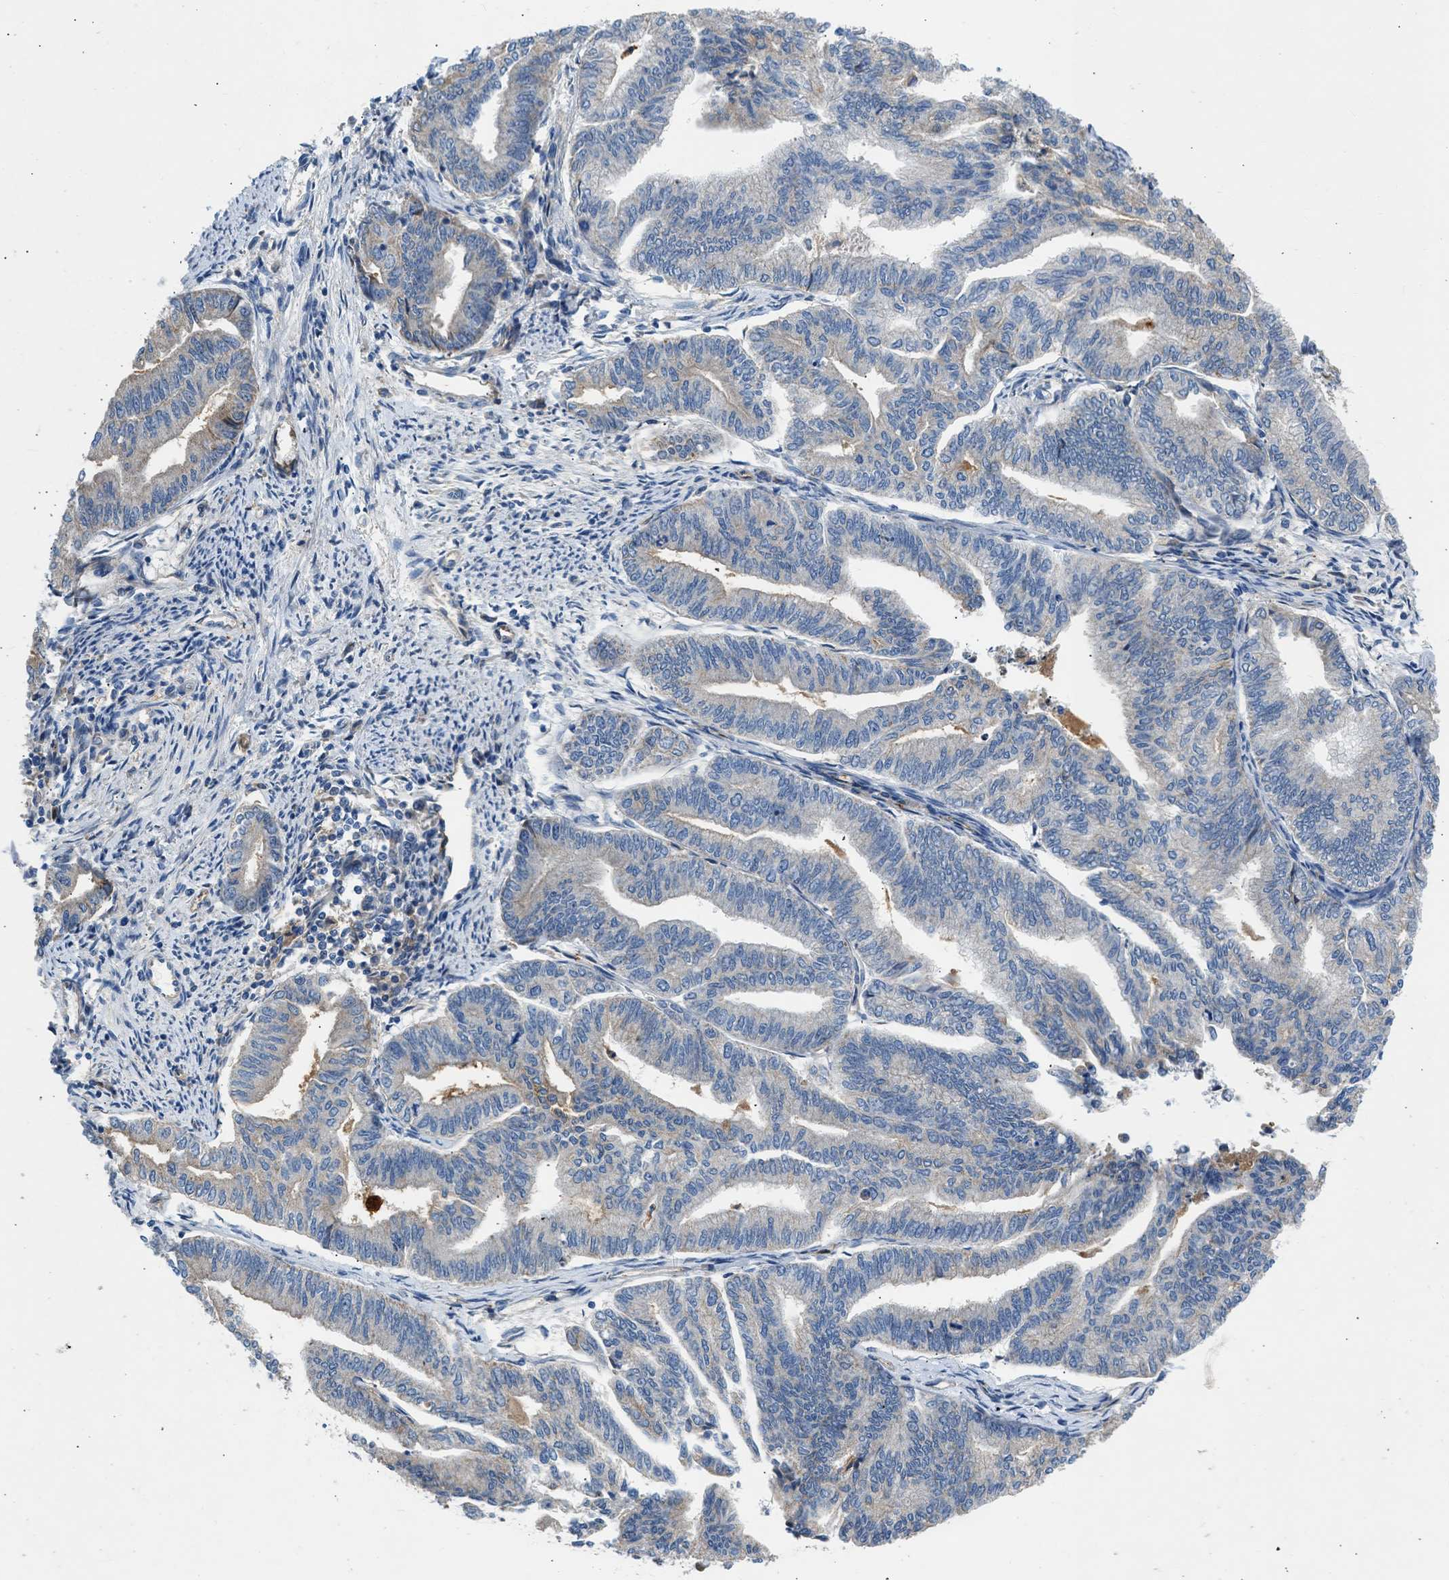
{"staining": {"intensity": "negative", "quantity": "none", "location": "none"}, "tissue": "endometrial cancer", "cell_type": "Tumor cells", "image_type": "cancer", "snomed": [{"axis": "morphology", "description": "Adenocarcinoma, NOS"}, {"axis": "topography", "description": "Endometrium"}], "caption": "Human adenocarcinoma (endometrial) stained for a protein using immunohistochemistry exhibits no expression in tumor cells.", "gene": "ULK4", "patient": {"sex": "female", "age": 79}}